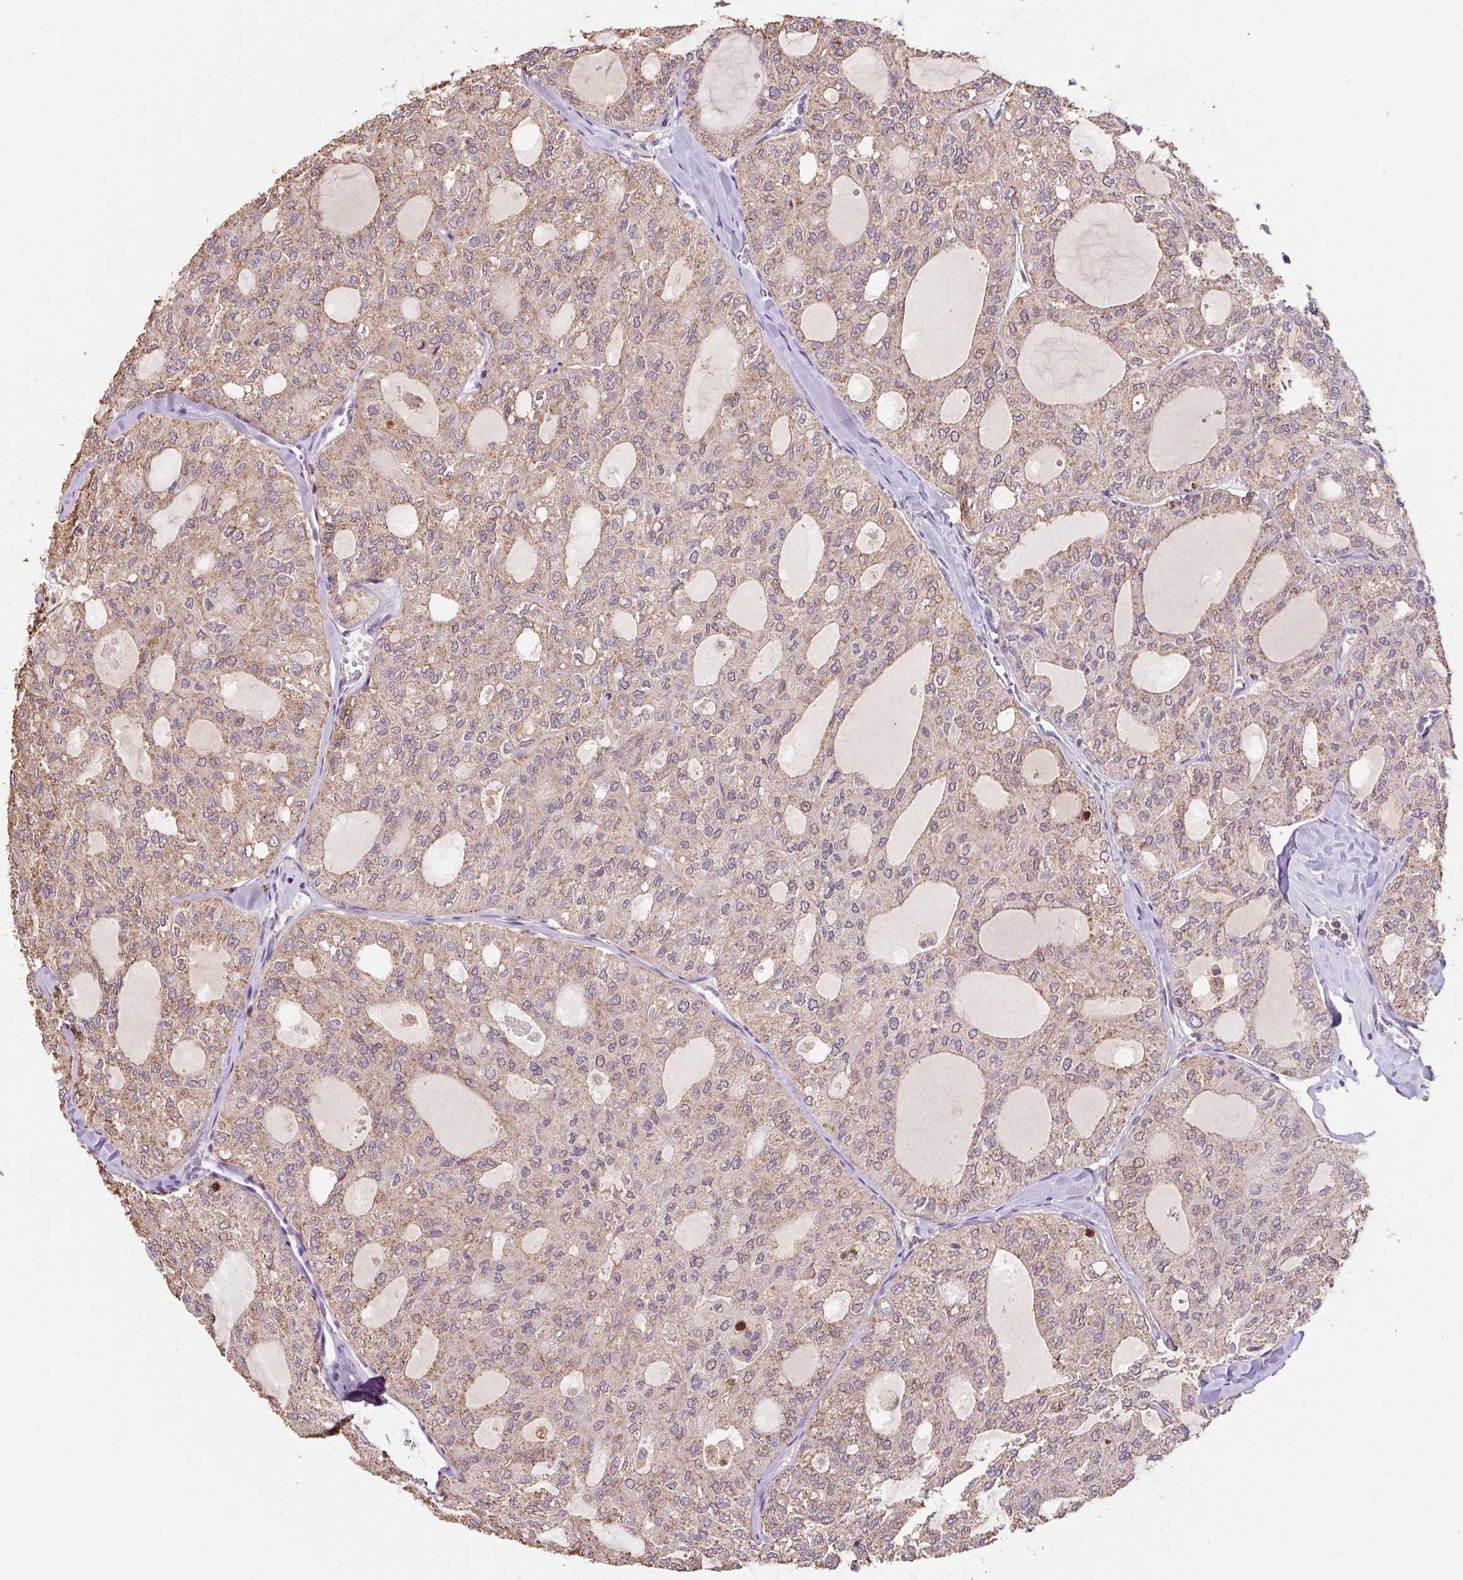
{"staining": {"intensity": "weak", "quantity": ">75%", "location": "cytoplasmic/membranous"}, "tissue": "thyroid cancer", "cell_type": "Tumor cells", "image_type": "cancer", "snomed": [{"axis": "morphology", "description": "Follicular adenoma carcinoma, NOS"}, {"axis": "topography", "description": "Thyroid gland"}], "caption": "Approximately >75% of tumor cells in thyroid follicular adenoma carcinoma show weak cytoplasmic/membranous protein positivity as visualized by brown immunohistochemical staining.", "gene": "CARD11", "patient": {"sex": "male", "age": 75}}